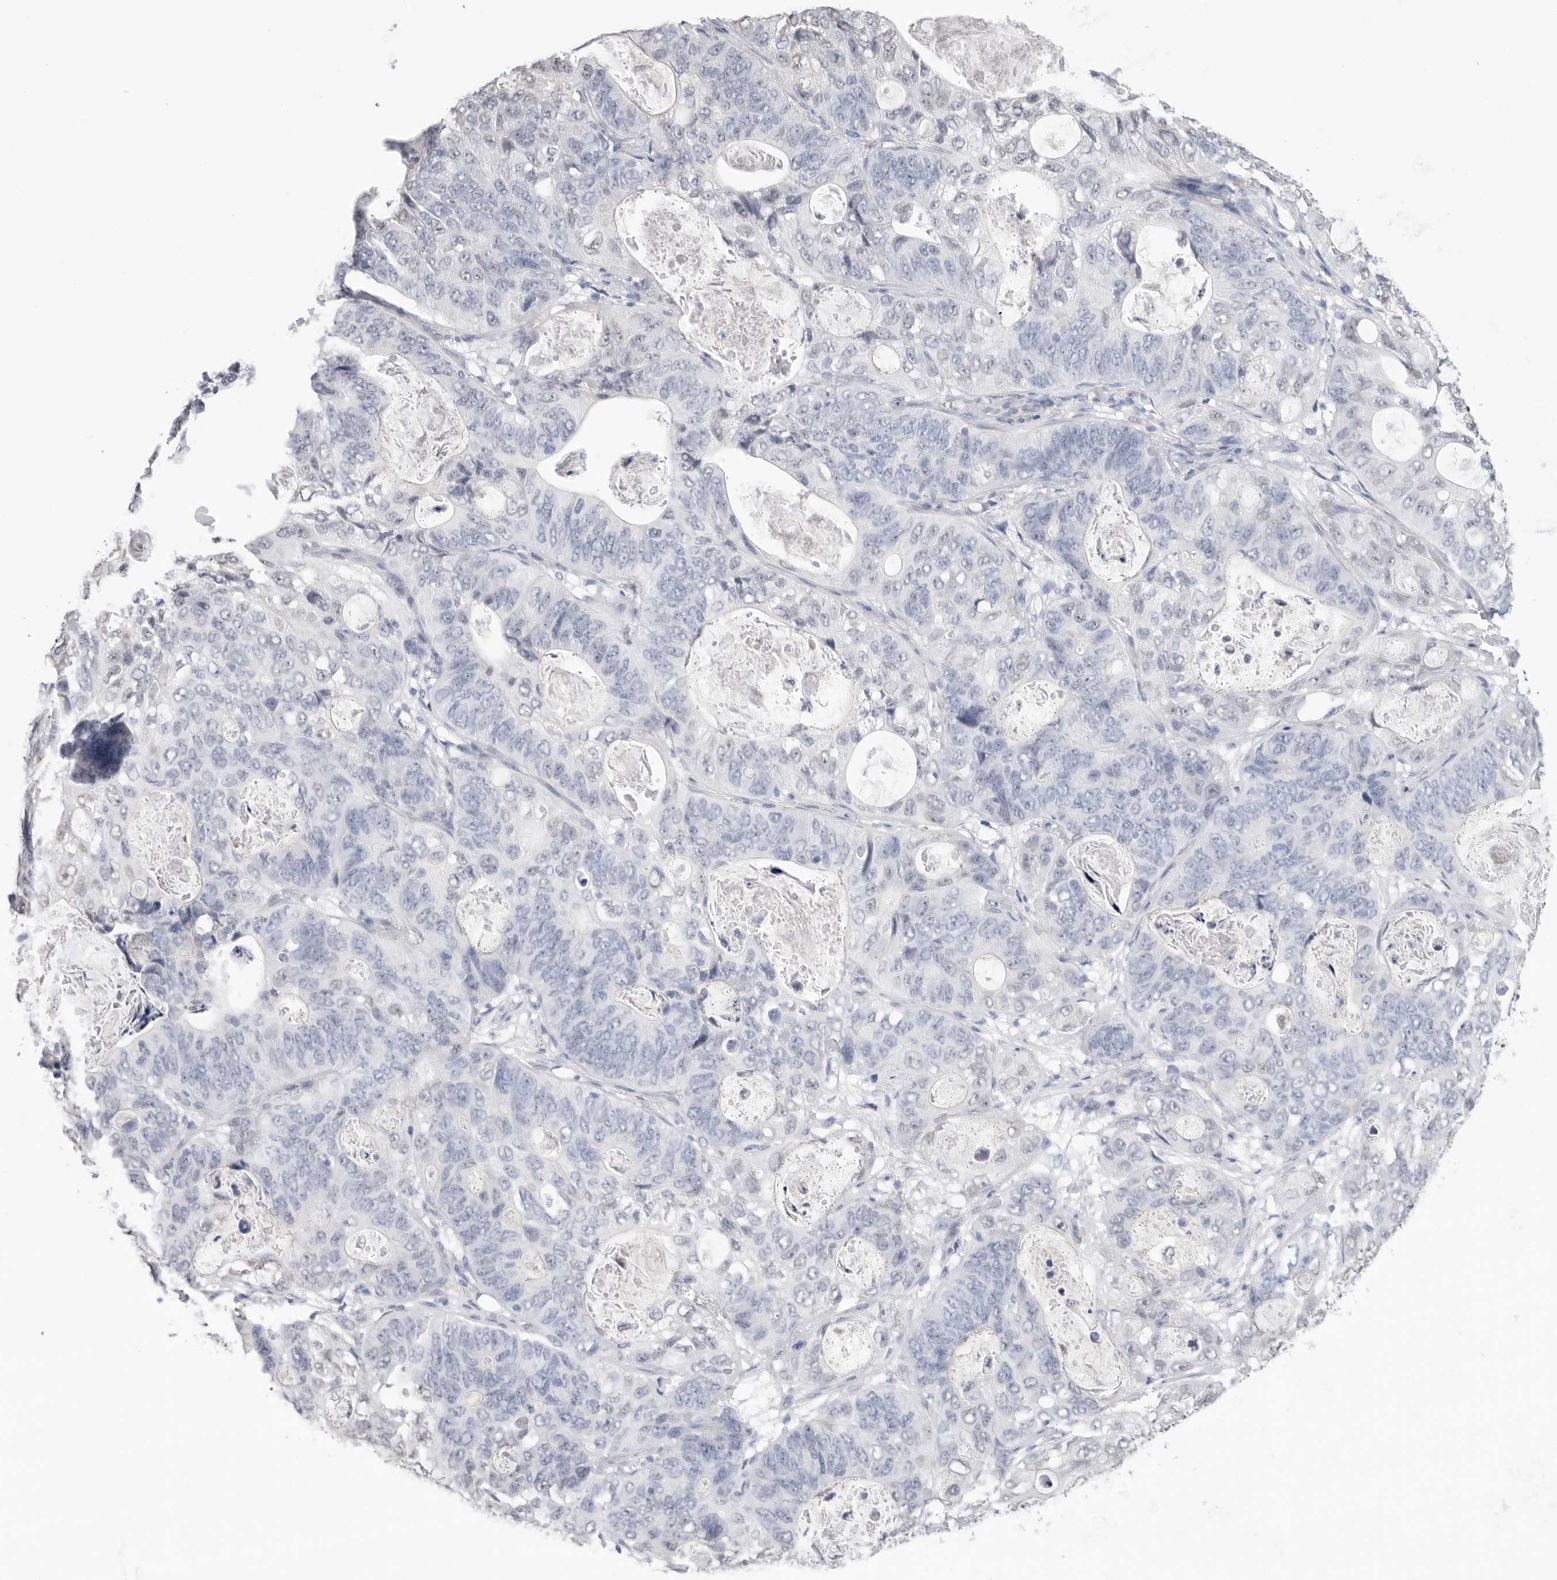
{"staining": {"intensity": "negative", "quantity": "none", "location": "none"}, "tissue": "stomach cancer", "cell_type": "Tumor cells", "image_type": "cancer", "snomed": [{"axis": "morphology", "description": "Normal tissue, NOS"}, {"axis": "morphology", "description": "Adenocarcinoma, NOS"}, {"axis": "topography", "description": "Stomach"}], "caption": "Immunohistochemistry image of neoplastic tissue: human stomach cancer stained with DAB (3,3'-diaminobenzidine) shows no significant protein positivity in tumor cells.", "gene": "ARHGEF10", "patient": {"sex": "female", "age": 89}}